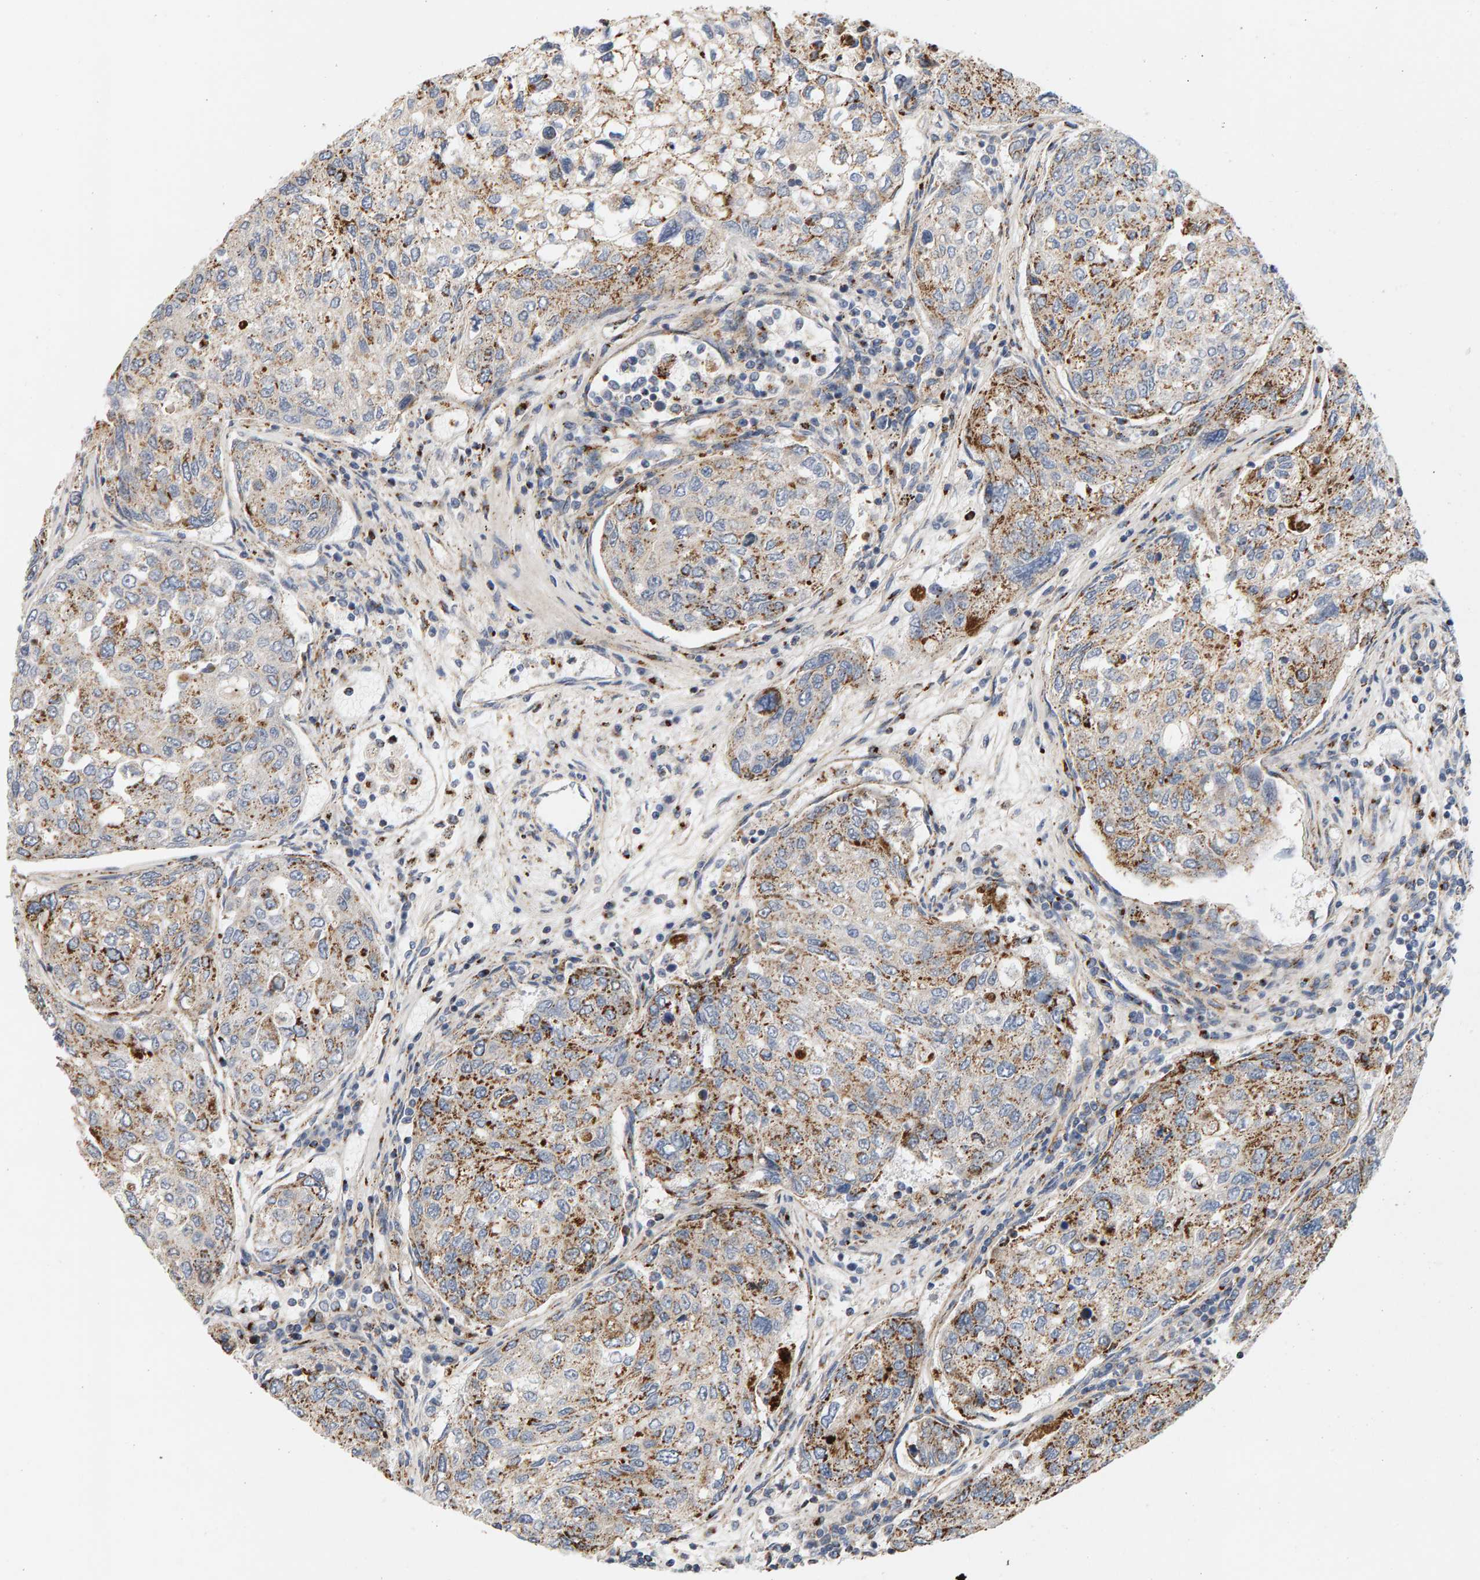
{"staining": {"intensity": "moderate", "quantity": ">75%", "location": "cytoplasmic/membranous"}, "tissue": "urothelial cancer", "cell_type": "Tumor cells", "image_type": "cancer", "snomed": [{"axis": "morphology", "description": "Urothelial carcinoma, High grade"}, {"axis": "topography", "description": "Lymph node"}, {"axis": "topography", "description": "Urinary bladder"}], "caption": "DAB (3,3'-diaminobenzidine) immunohistochemical staining of urothelial carcinoma (high-grade) exhibits moderate cytoplasmic/membranous protein expression in about >75% of tumor cells.", "gene": "GGTA1", "patient": {"sex": "male", "age": 51}}